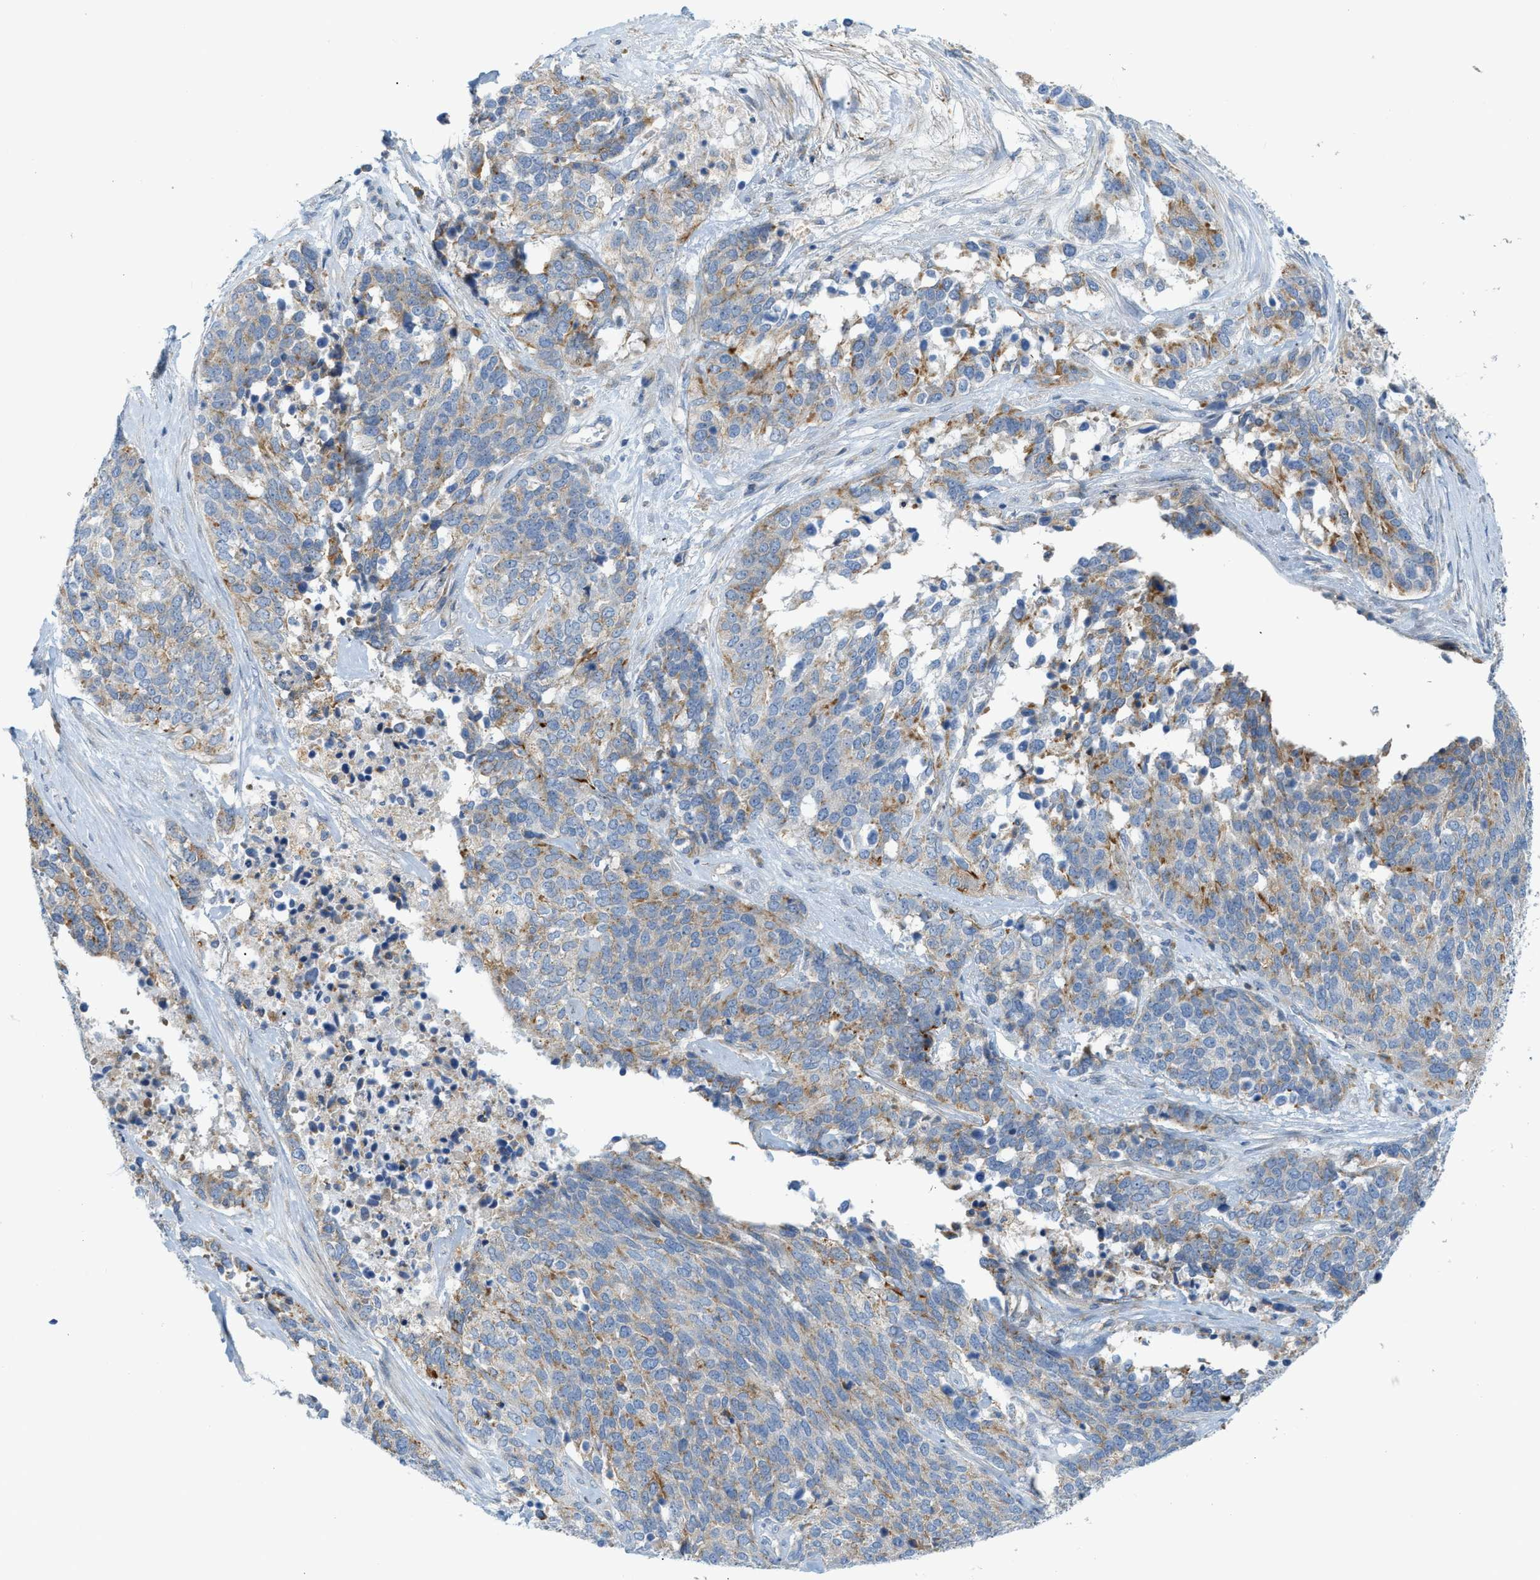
{"staining": {"intensity": "moderate", "quantity": "25%-75%", "location": "cytoplasmic/membranous"}, "tissue": "ovarian cancer", "cell_type": "Tumor cells", "image_type": "cancer", "snomed": [{"axis": "morphology", "description": "Cystadenocarcinoma, serous, NOS"}, {"axis": "topography", "description": "Ovary"}], "caption": "Brown immunohistochemical staining in human serous cystadenocarcinoma (ovarian) demonstrates moderate cytoplasmic/membranous positivity in about 25%-75% of tumor cells.", "gene": "LMBRD1", "patient": {"sex": "female", "age": 44}}